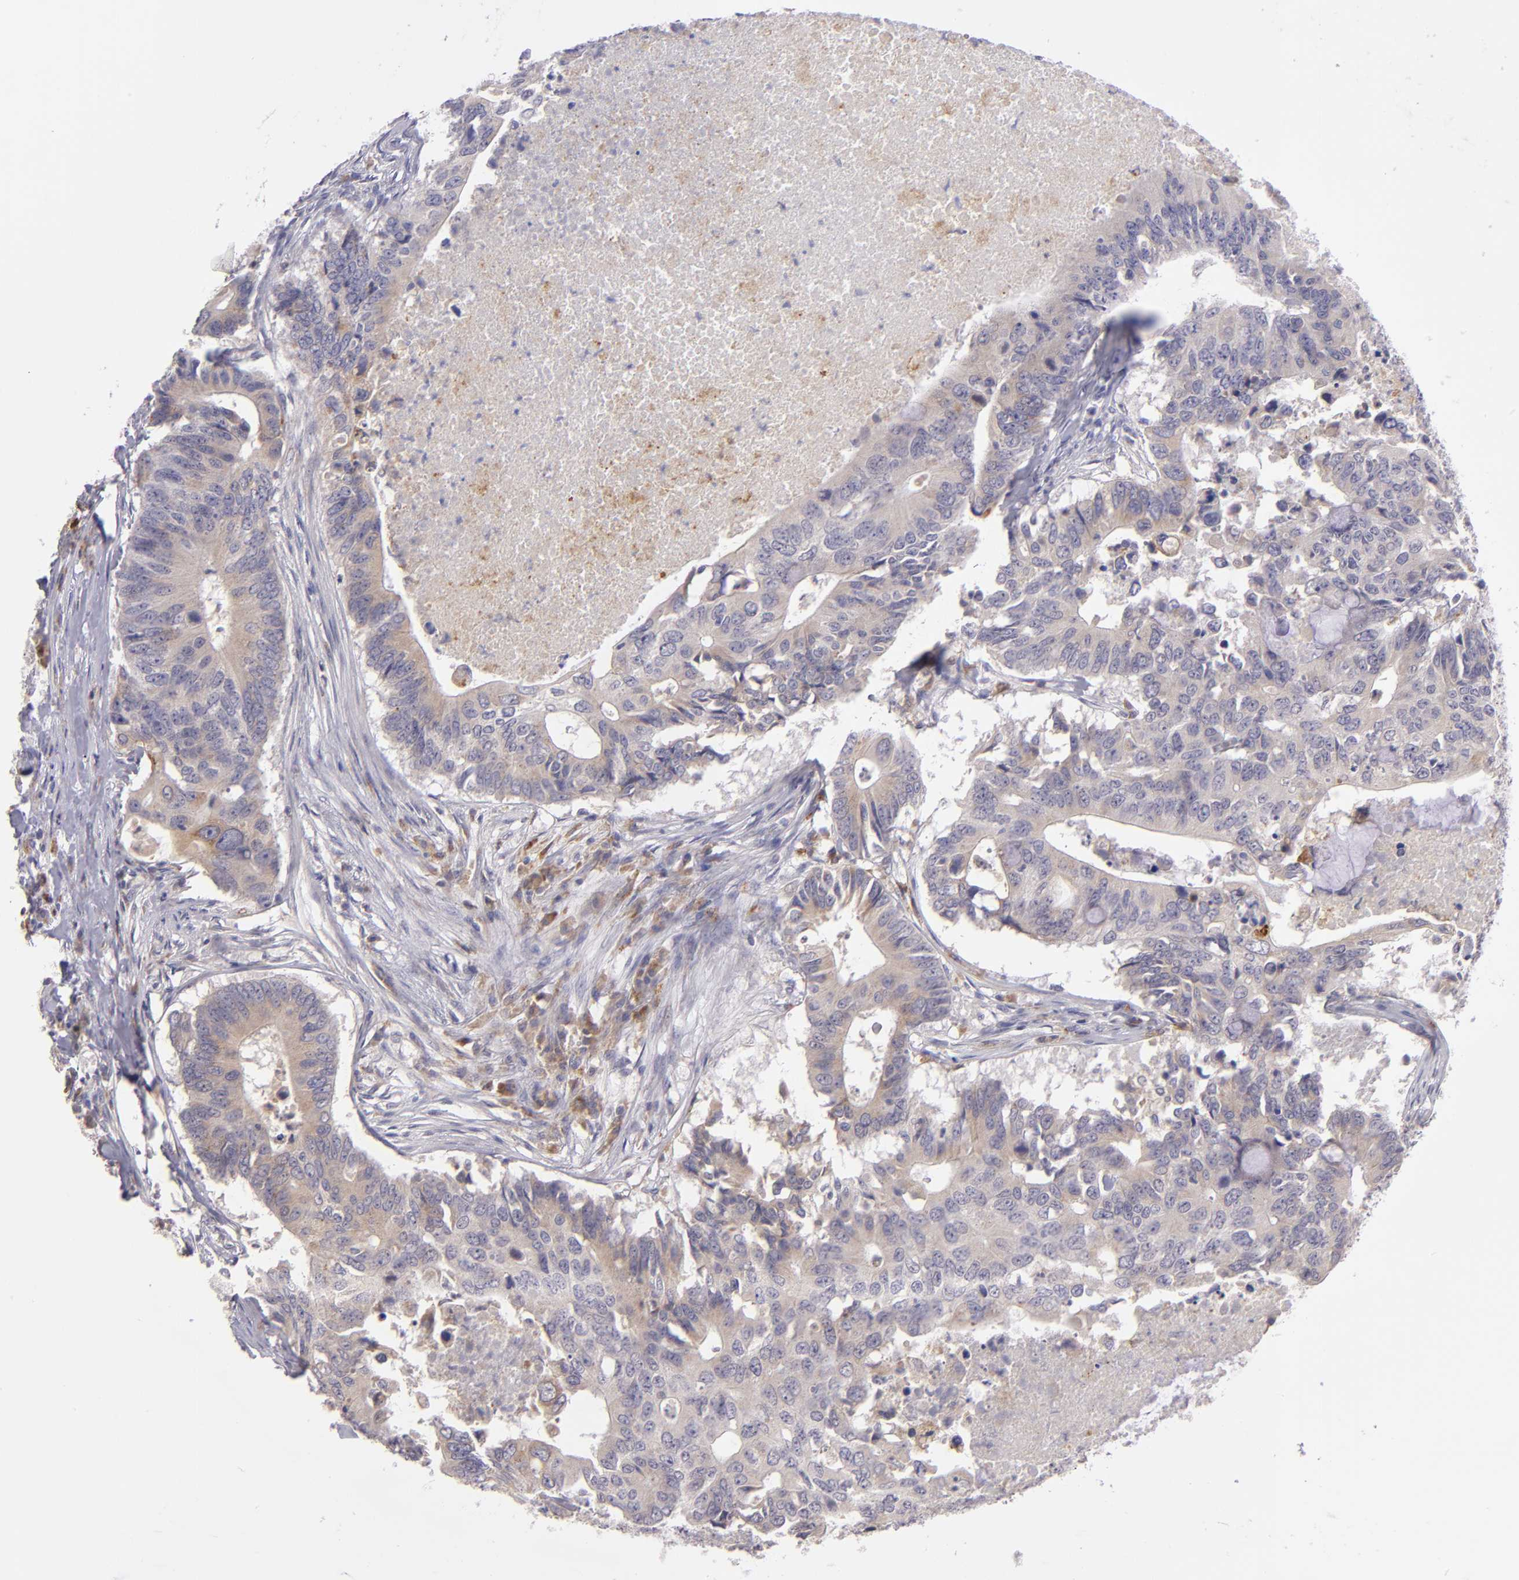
{"staining": {"intensity": "weak", "quantity": ">75%", "location": "cytoplasmic/membranous"}, "tissue": "colorectal cancer", "cell_type": "Tumor cells", "image_type": "cancer", "snomed": [{"axis": "morphology", "description": "Adenocarcinoma, NOS"}, {"axis": "topography", "description": "Colon"}], "caption": "IHC image of colorectal cancer (adenocarcinoma) stained for a protein (brown), which shows low levels of weak cytoplasmic/membranous staining in about >75% of tumor cells.", "gene": "TRAF3", "patient": {"sex": "male", "age": 71}}